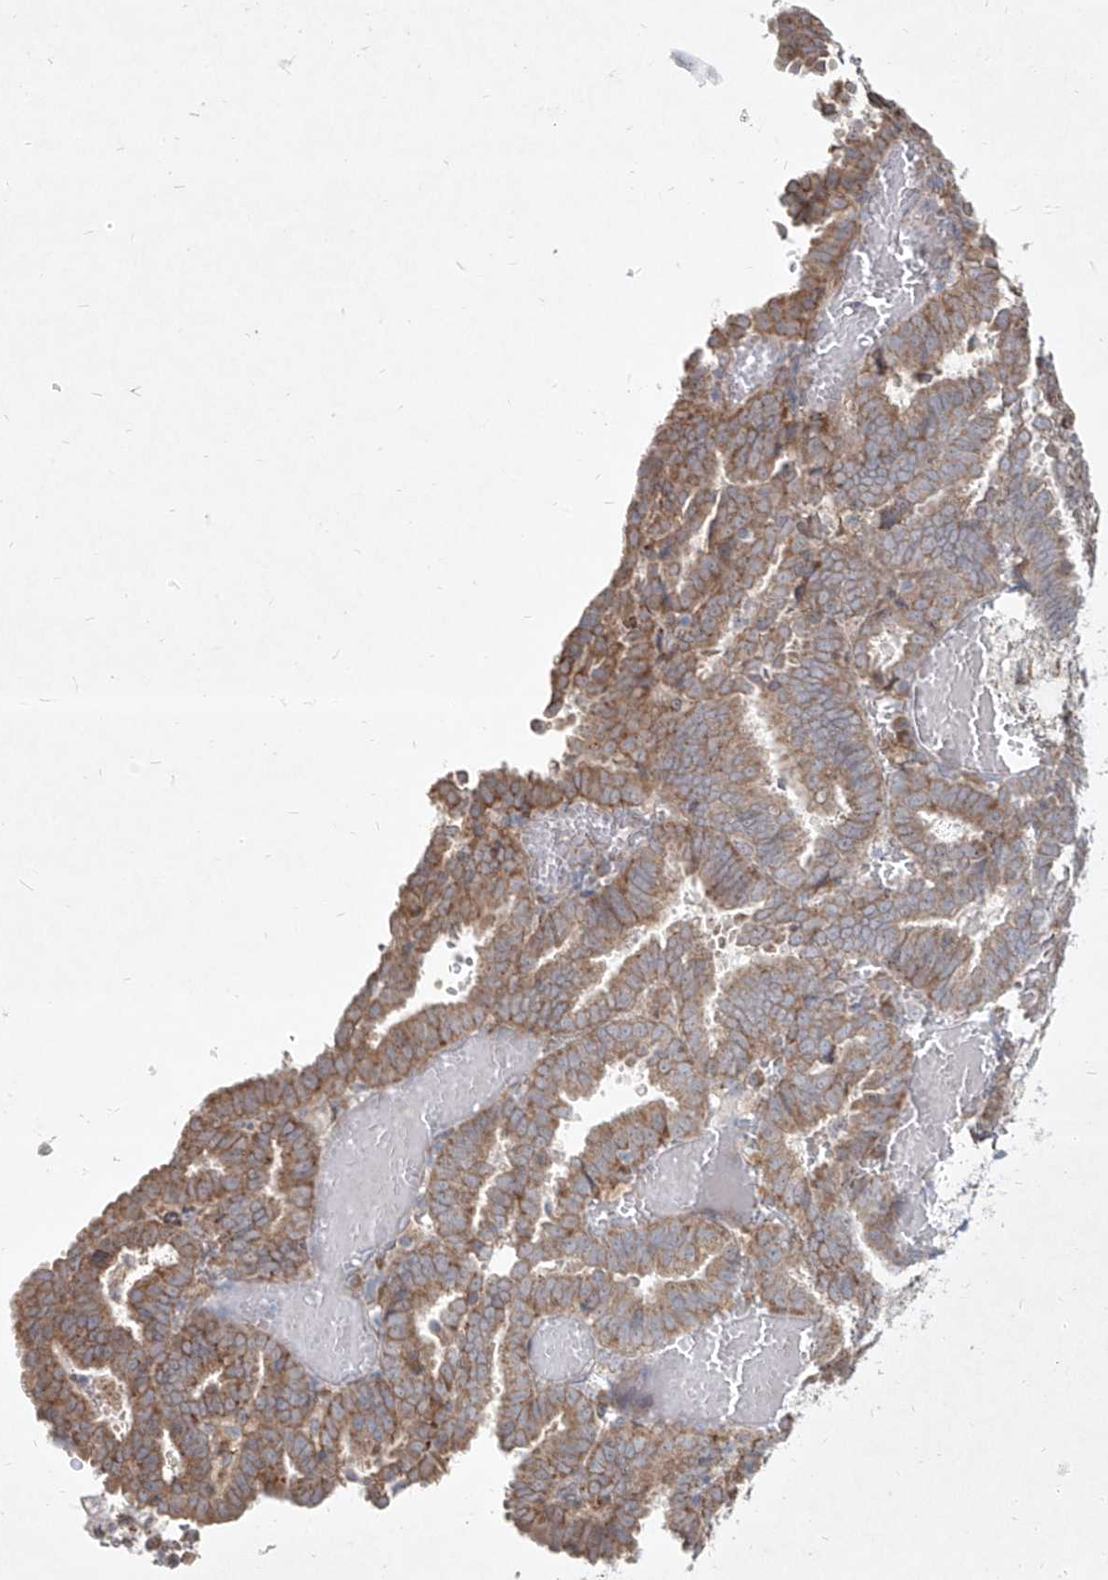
{"staining": {"intensity": "weak", "quantity": "25%-75%", "location": "cytoplasmic/membranous"}, "tissue": "endometrial cancer", "cell_type": "Tumor cells", "image_type": "cancer", "snomed": [{"axis": "morphology", "description": "Adenocarcinoma, NOS"}, {"axis": "topography", "description": "Uterus"}], "caption": "IHC of human endometrial adenocarcinoma demonstrates low levels of weak cytoplasmic/membranous expression in about 25%-75% of tumor cells.", "gene": "CD209", "patient": {"sex": "female", "age": 83}}